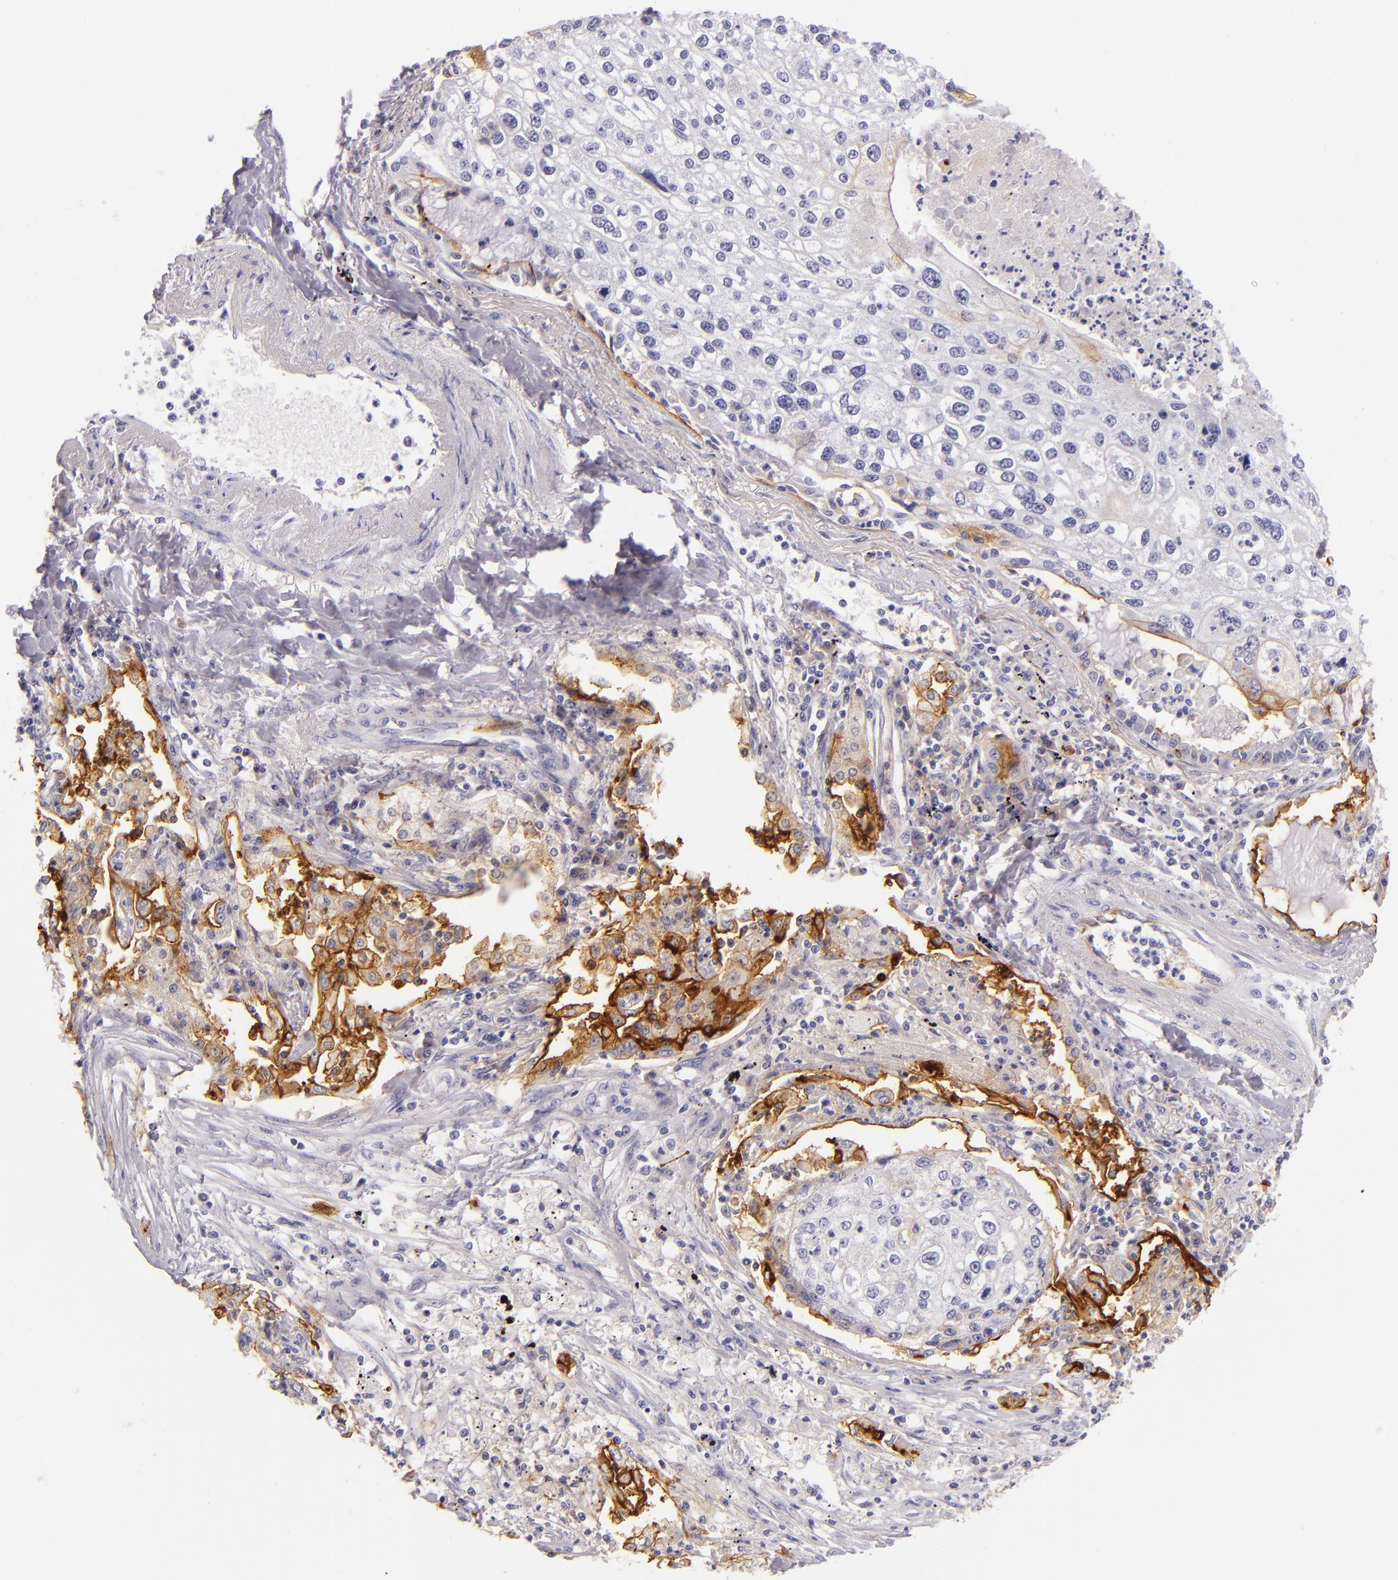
{"staining": {"intensity": "negative", "quantity": "none", "location": "none"}, "tissue": "lung cancer", "cell_type": "Tumor cells", "image_type": "cancer", "snomed": [{"axis": "morphology", "description": "Squamous cell carcinoma, NOS"}, {"axis": "topography", "description": "Lung"}], "caption": "Squamous cell carcinoma (lung) was stained to show a protein in brown. There is no significant positivity in tumor cells.", "gene": "ICAM1", "patient": {"sex": "male", "age": 75}}